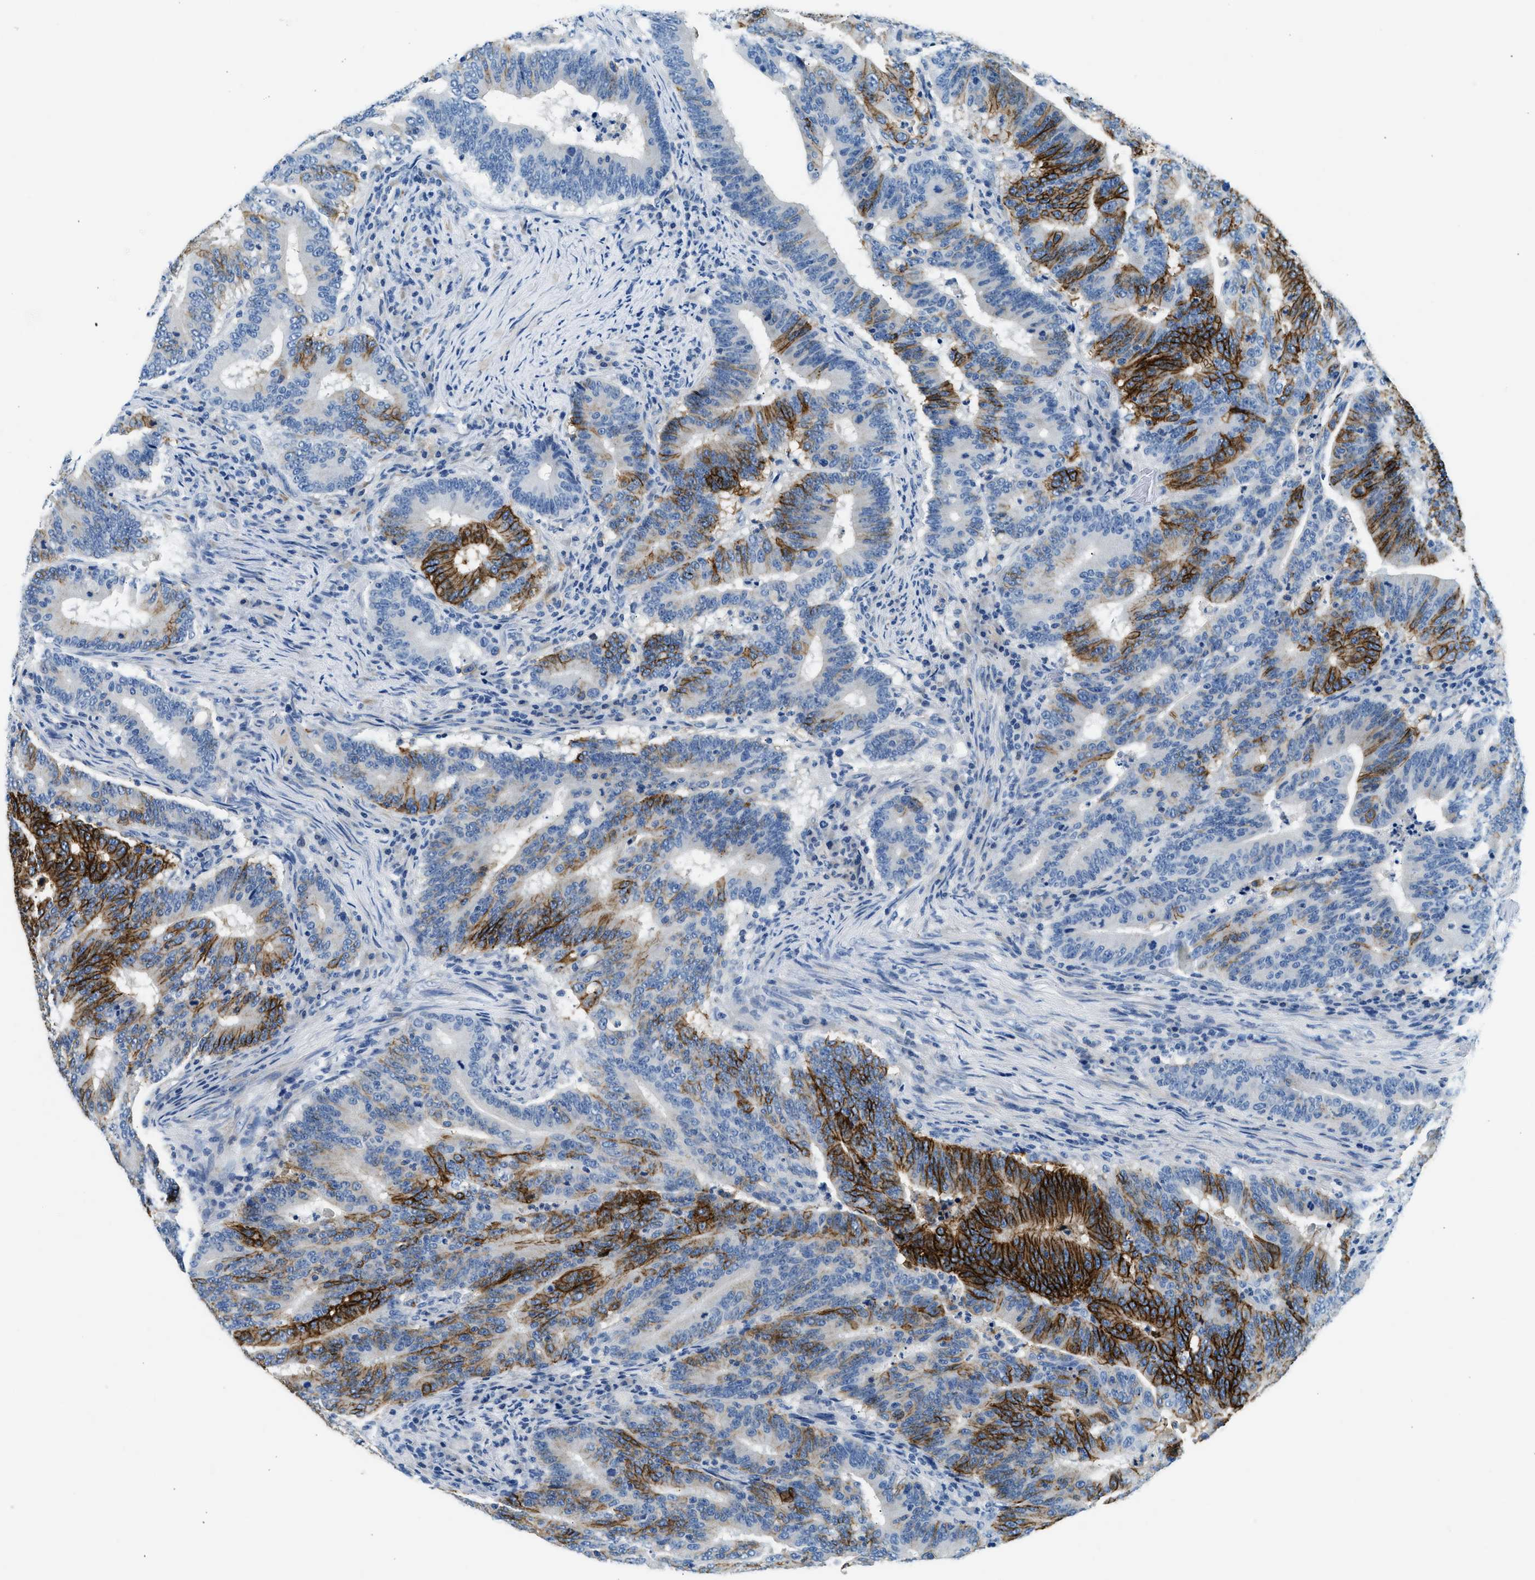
{"staining": {"intensity": "strong", "quantity": "25%-75%", "location": "cytoplasmic/membranous"}, "tissue": "colorectal cancer", "cell_type": "Tumor cells", "image_type": "cancer", "snomed": [{"axis": "morphology", "description": "Adenocarcinoma, NOS"}, {"axis": "topography", "description": "Colon"}], "caption": "Colorectal cancer (adenocarcinoma) stained for a protein displays strong cytoplasmic/membranous positivity in tumor cells.", "gene": "CLDN18", "patient": {"sex": "female", "age": 66}}